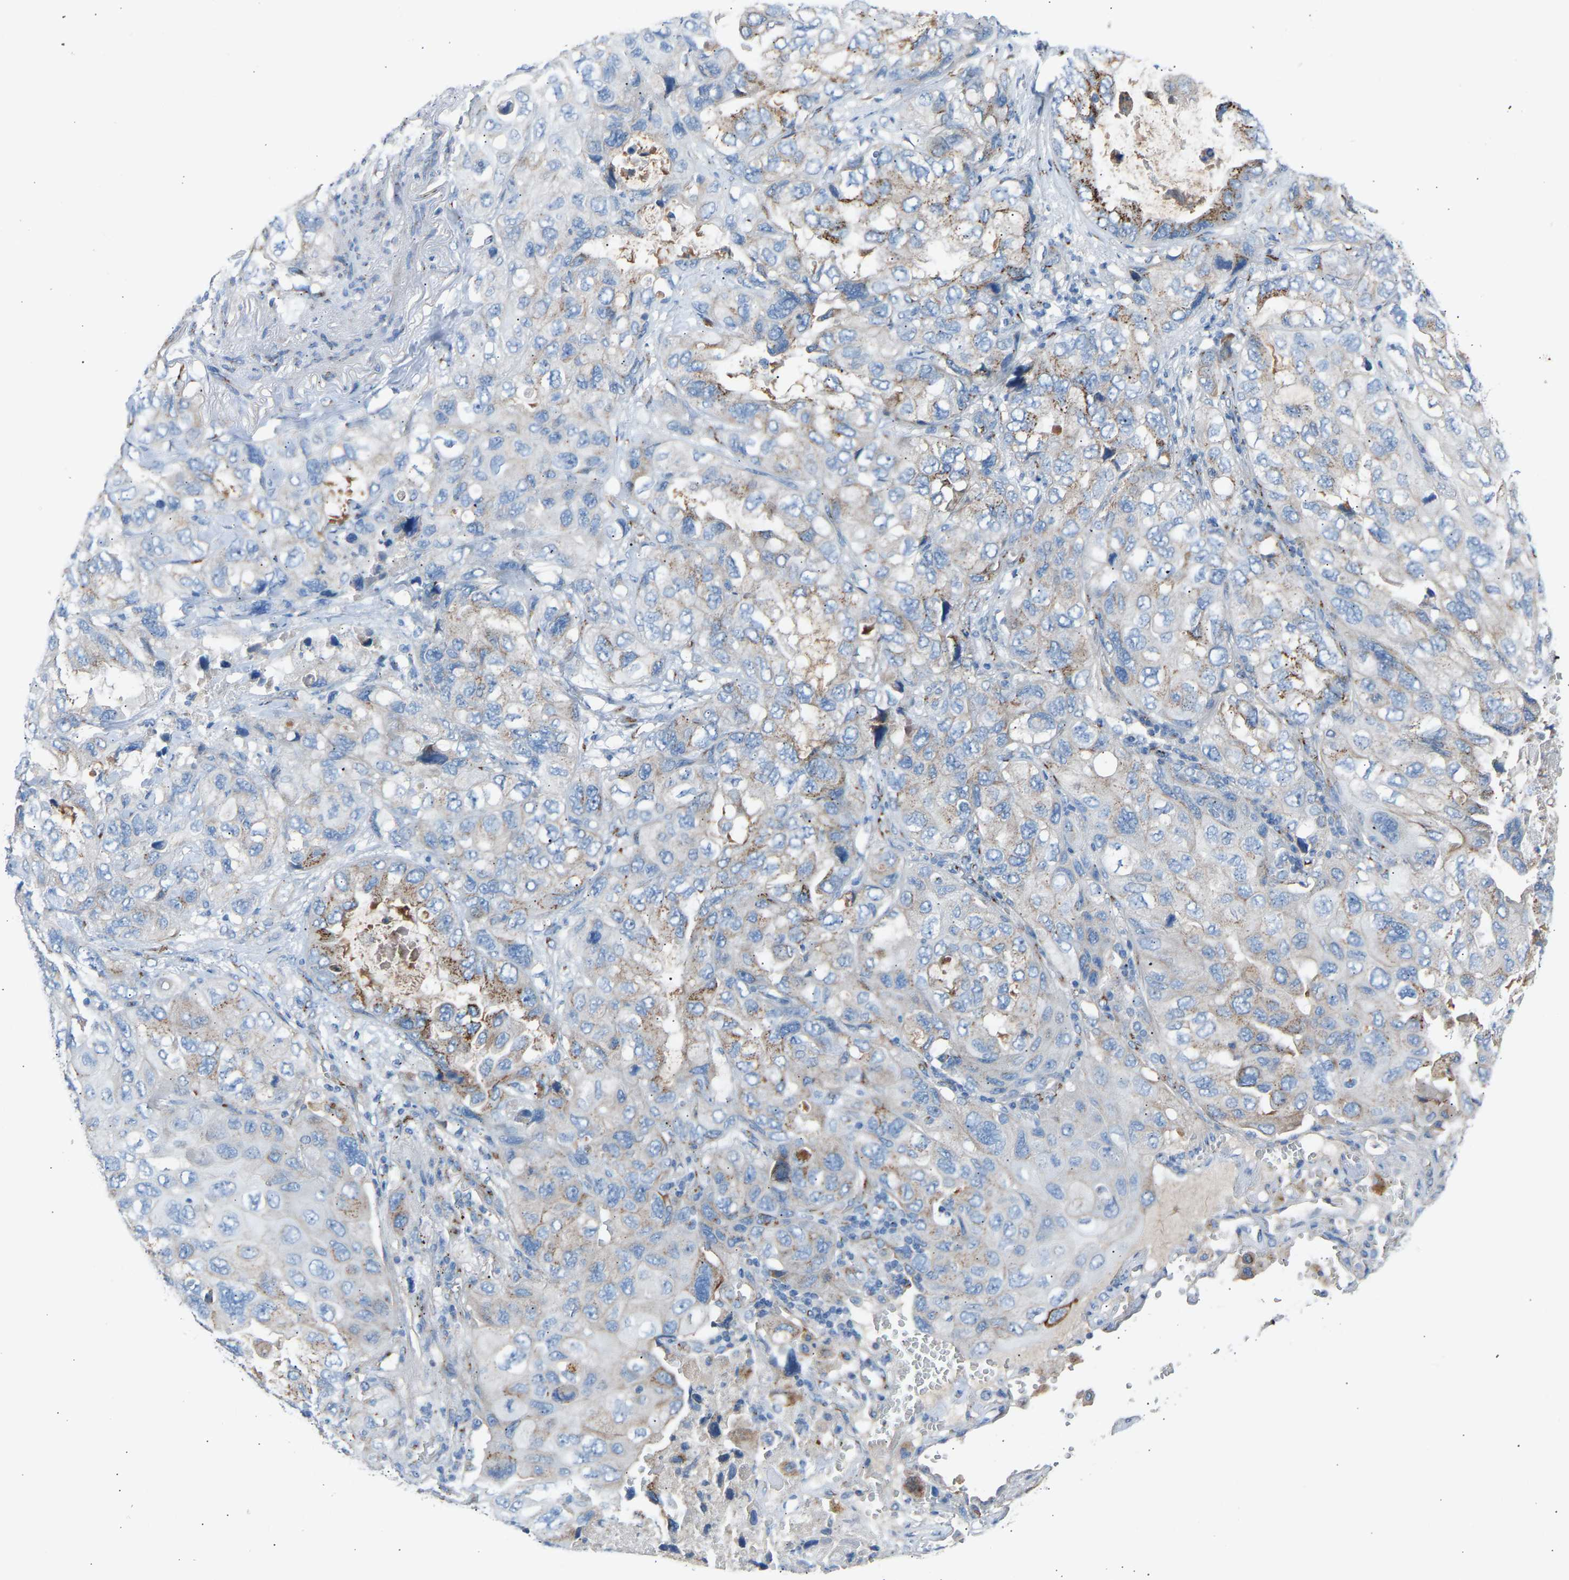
{"staining": {"intensity": "moderate", "quantity": "<25%", "location": "cytoplasmic/membranous"}, "tissue": "lung cancer", "cell_type": "Tumor cells", "image_type": "cancer", "snomed": [{"axis": "morphology", "description": "Squamous cell carcinoma, NOS"}, {"axis": "topography", "description": "Lung"}], "caption": "This is a histology image of immunohistochemistry (IHC) staining of lung squamous cell carcinoma, which shows moderate expression in the cytoplasmic/membranous of tumor cells.", "gene": "CYREN", "patient": {"sex": "female", "age": 73}}